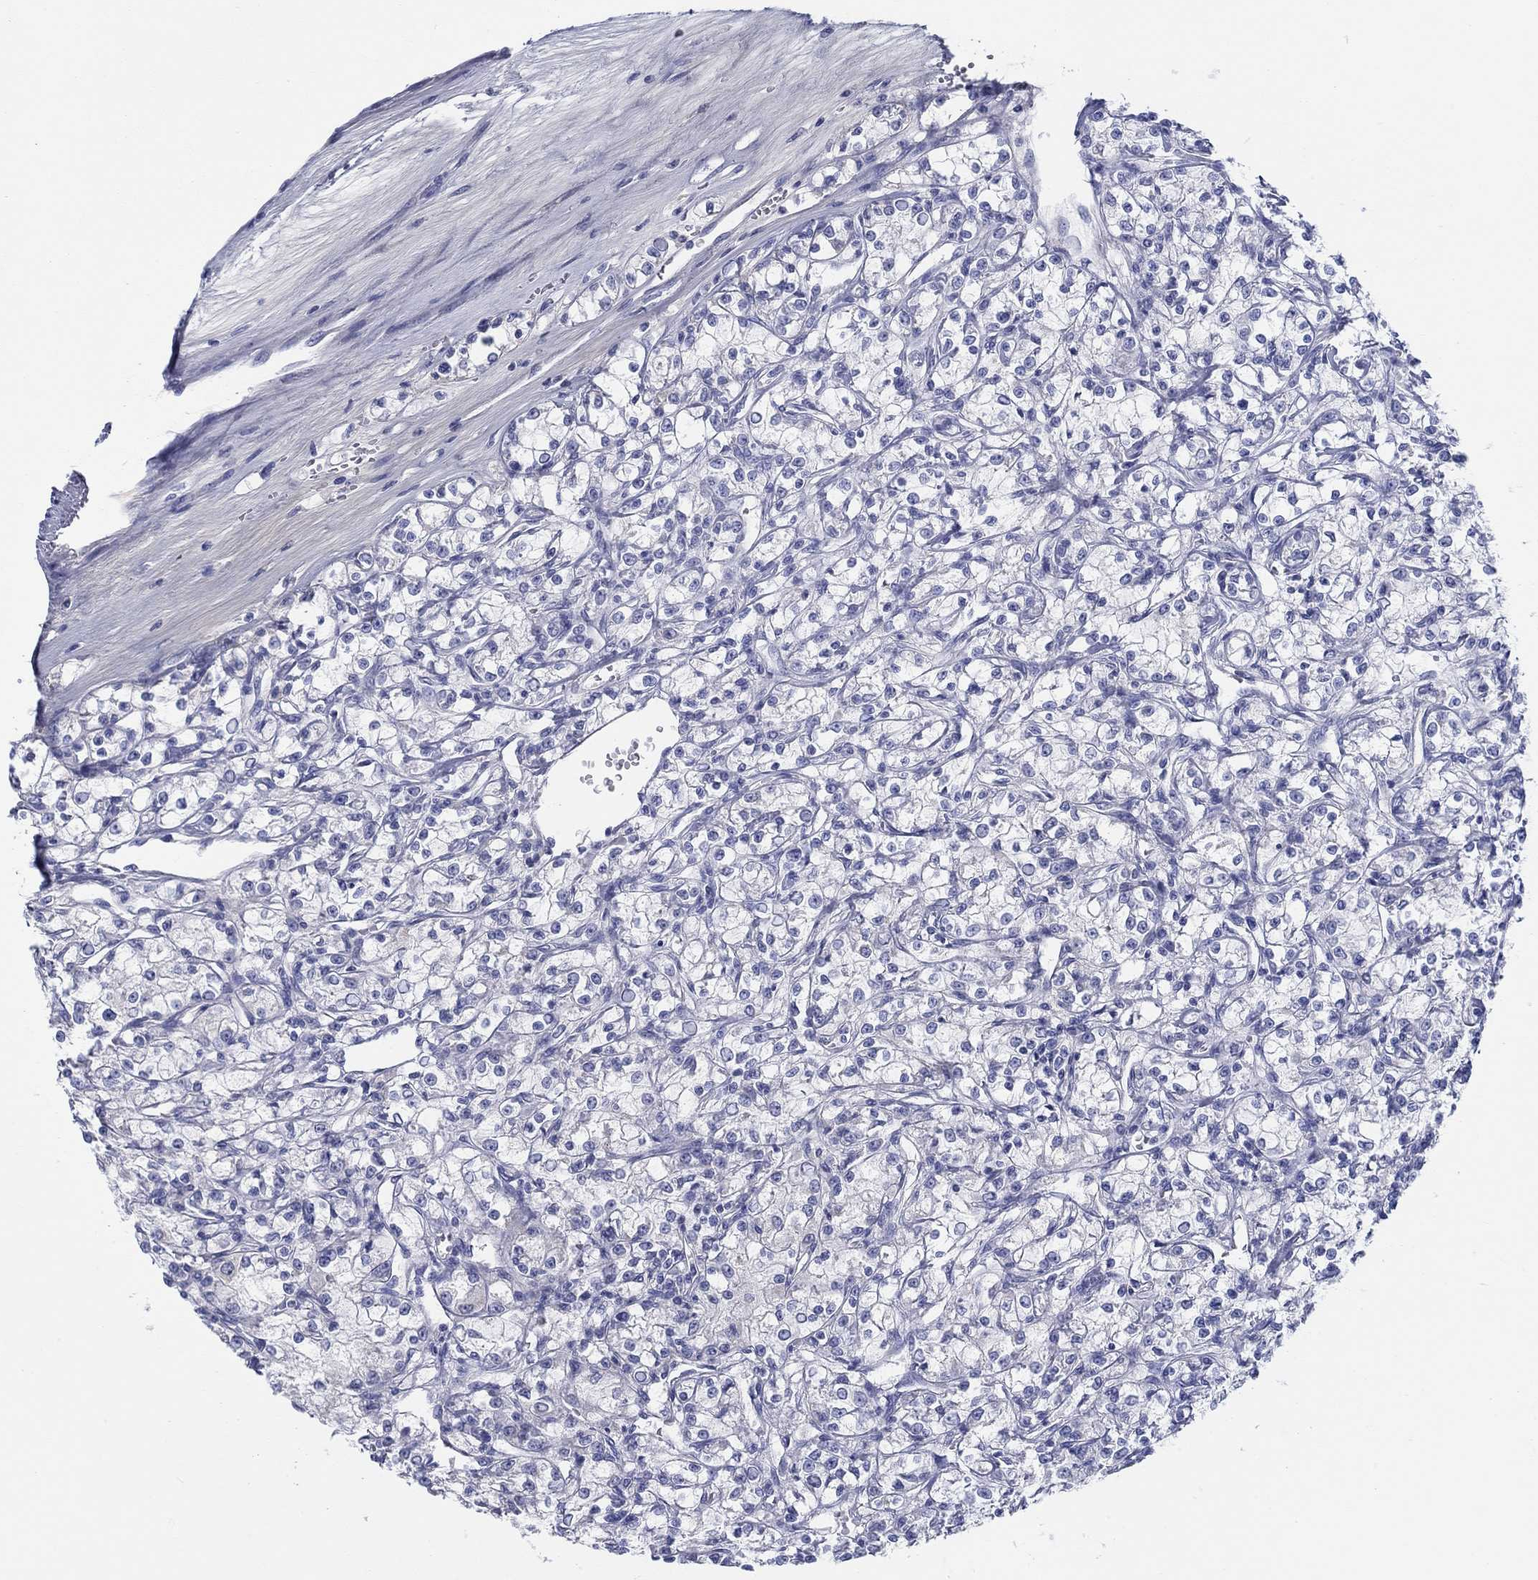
{"staining": {"intensity": "negative", "quantity": "none", "location": "none"}, "tissue": "renal cancer", "cell_type": "Tumor cells", "image_type": "cancer", "snomed": [{"axis": "morphology", "description": "Adenocarcinoma, NOS"}, {"axis": "topography", "description": "Kidney"}], "caption": "Immunohistochemistry (IHC) image of neoplastic tissue: renal cancer stained with DAB exhibits no significant protein staining in tumor cells.", "gene": "HAPLN4", "patient": {"sex": "female", "age": 59}}